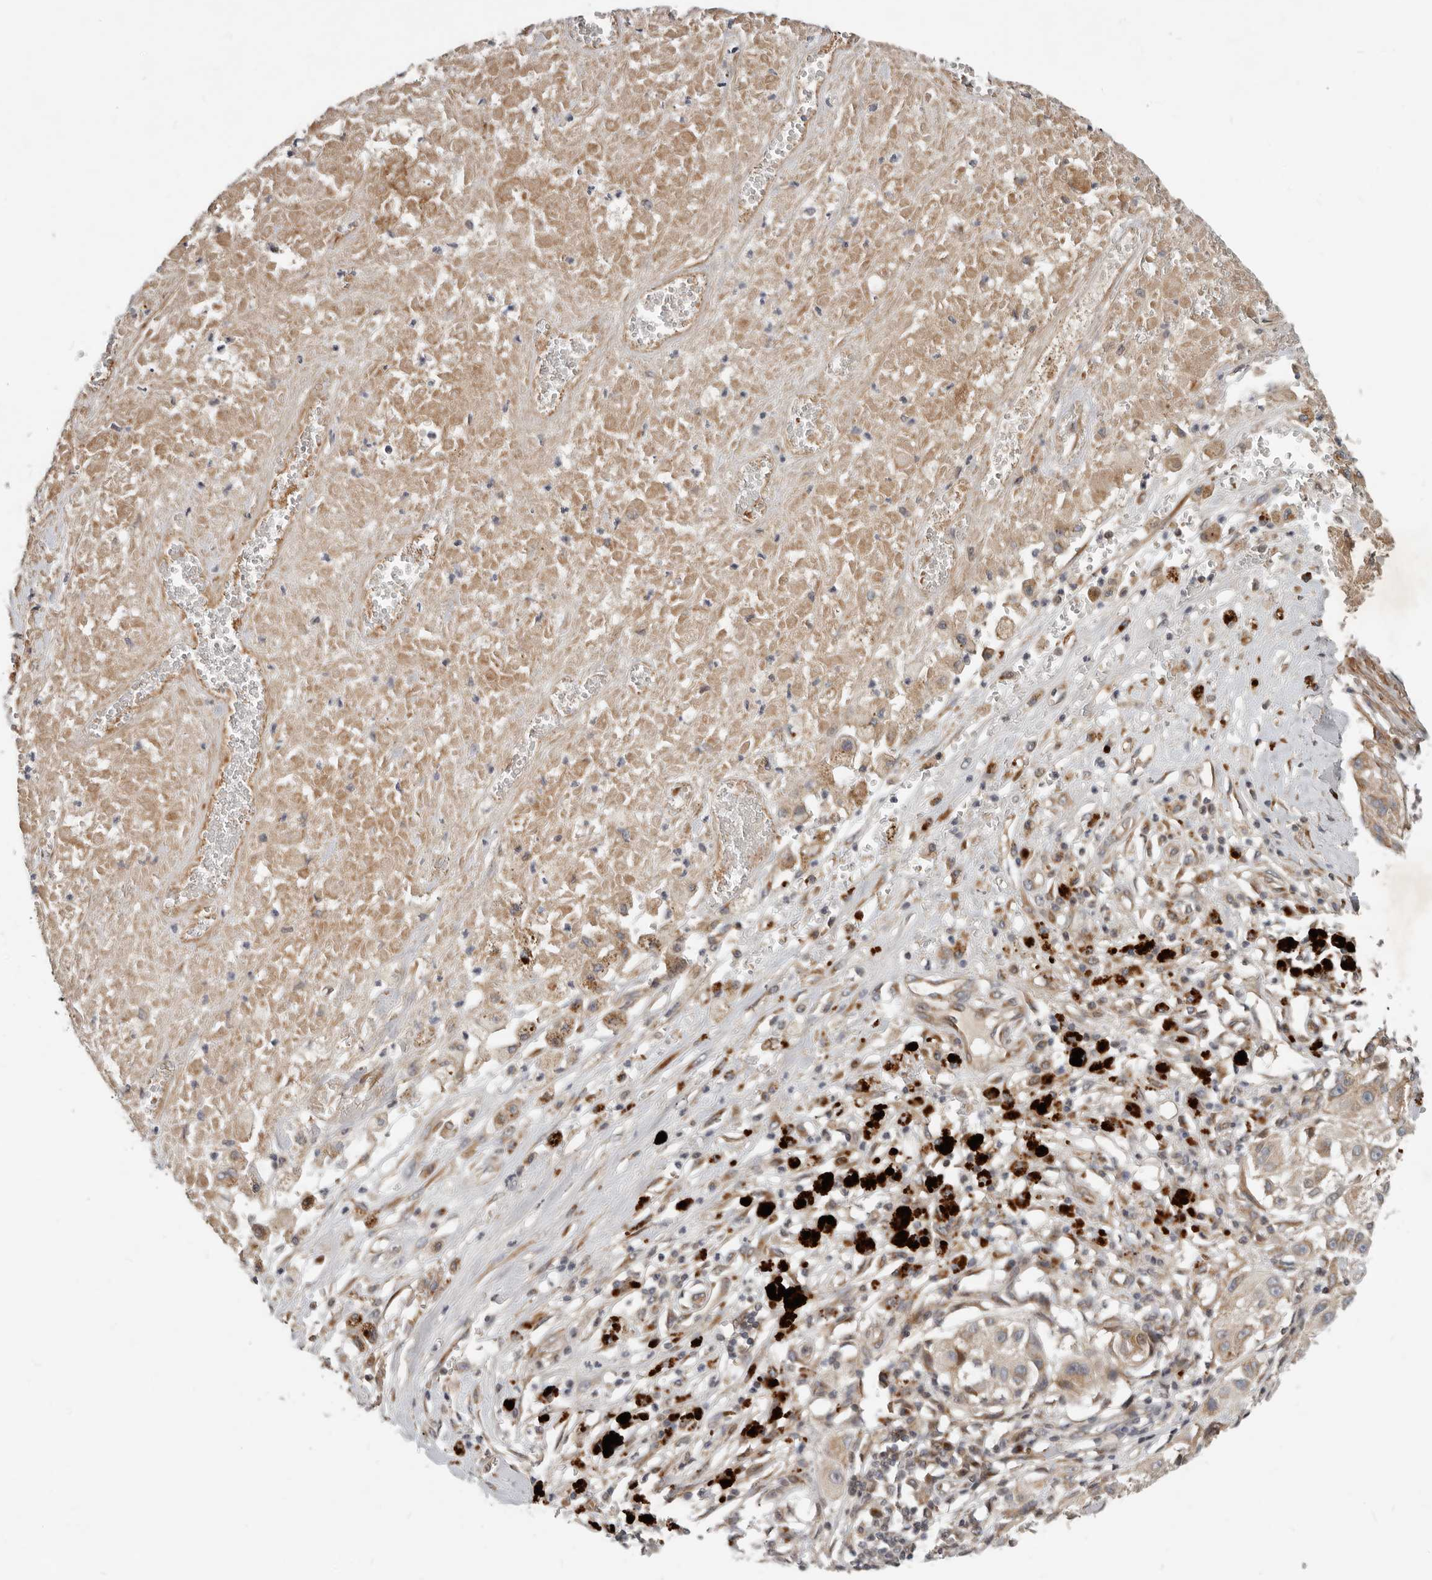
{"staining": {"intensity": "weak", "quantity": ">75%", "location": "cytoplasmic/membranous"}, "tissue": "melanoma", "cell_type": "Tumor cells", "image_type": "cancer", "snomed": [{"axis": "morphology", "description": "Necrosis, NOS"}, {"axis": "morphology", "description": "Malignant melanoma, NOS"}, {"axis": "topography", "description": "Skin"}], "caption": "Weak cytoplasmic/membranous protein staining is appreciated in approximately >75% of tumor cells in malignant melanoma.", "gene": "NPY4R", "patient": {"sex": "female", "age": 87}}